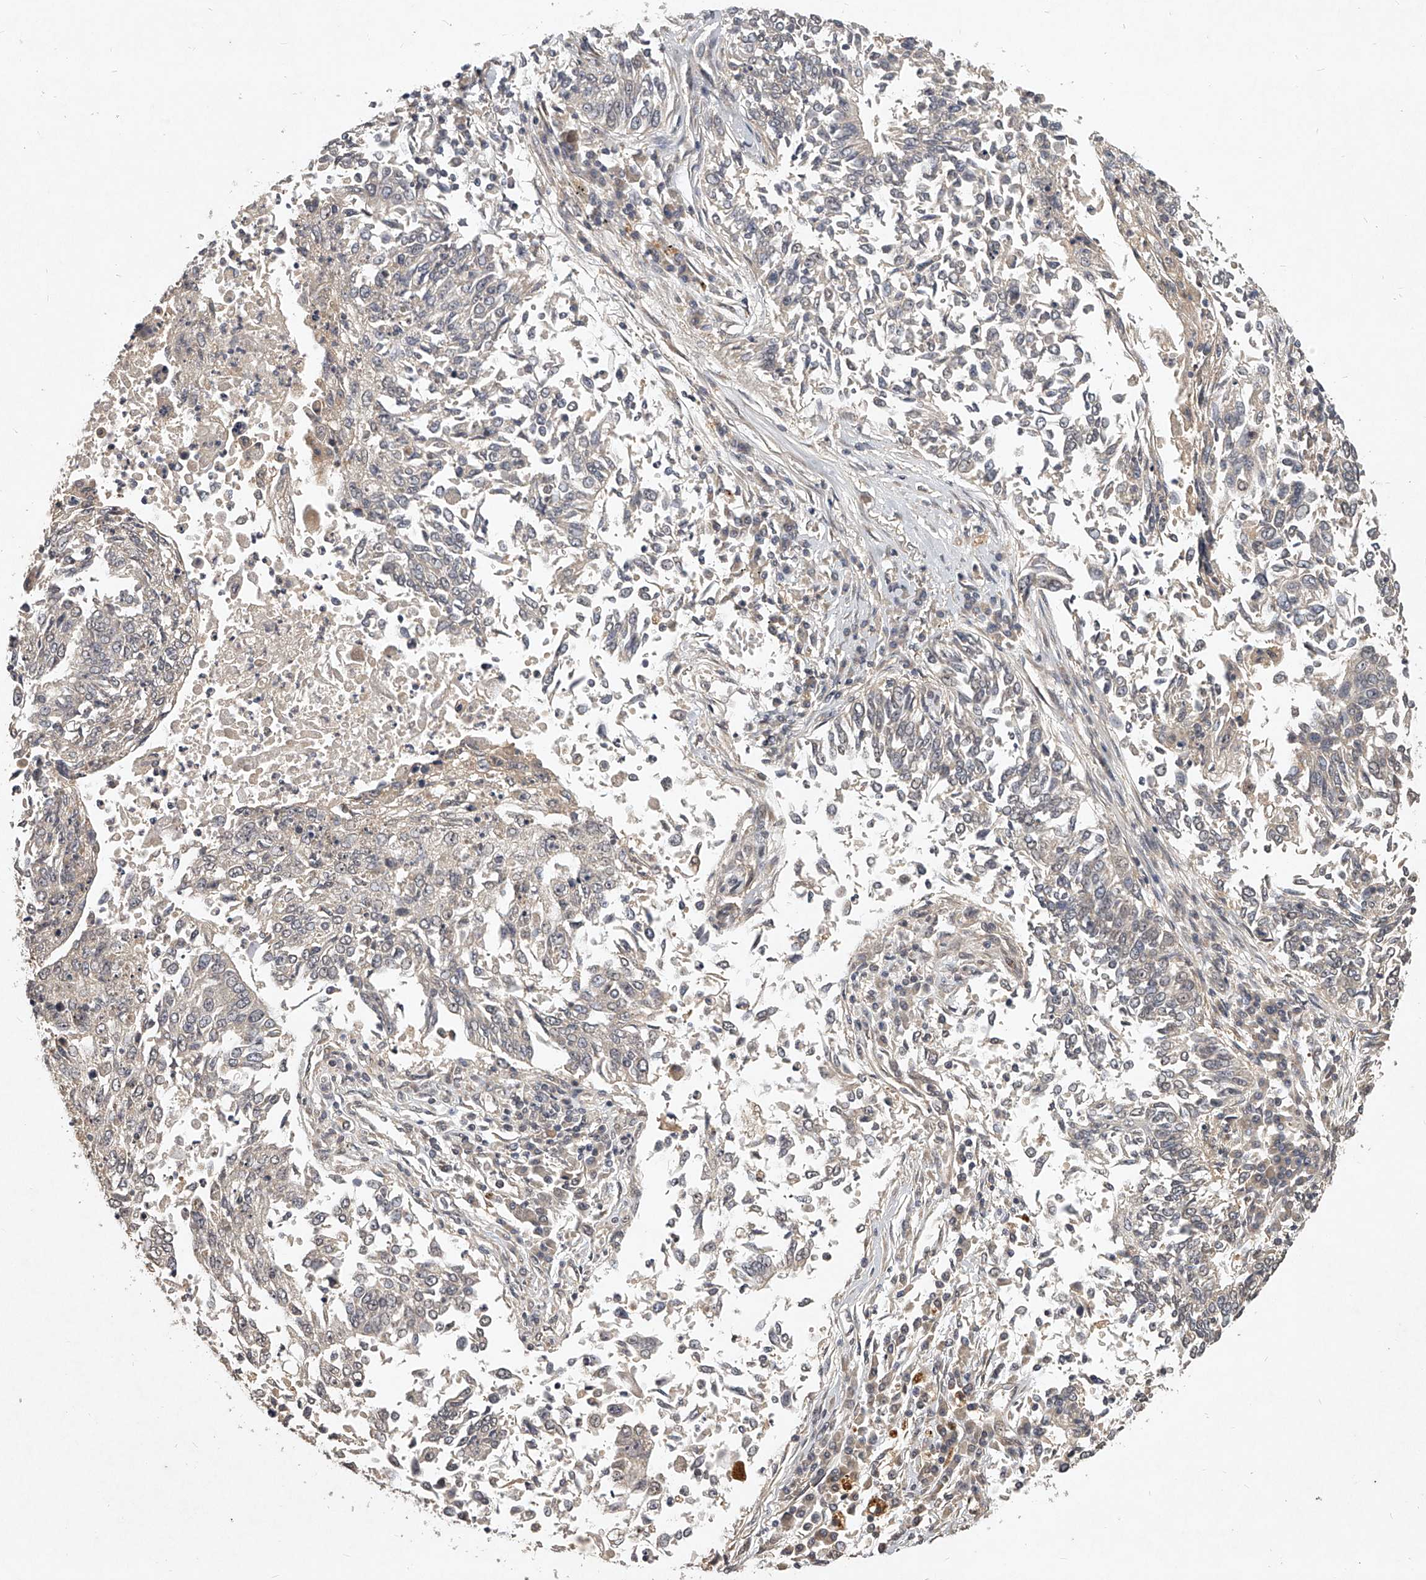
{"staining": {"intensity": "negative", "quantity": "none", "location": "none"}, "tissue": "lung cancer", "cell_type": "Tumor cells", "image_type": "cancer", "snomed": [{"axis": "morphology", "description": "Normal tissue, NOS"}, {"axis": "morphology", "description": "Squamous cell carcinoma, NOS"}, {"axis": "topography", "description": "Cartilage tissue"}, {"axis": "topography", "description": "Bronchus"}, {"axis": "topography", "description": "Lung"}, {"axis": "topography", "description": "Peripheral nerve tissue"}], "caption": "An image of human lung cancer is negative for staining in tumor cells.", "gene": "SLC37A1", "patient": {"sex": "female", "age": 49}}